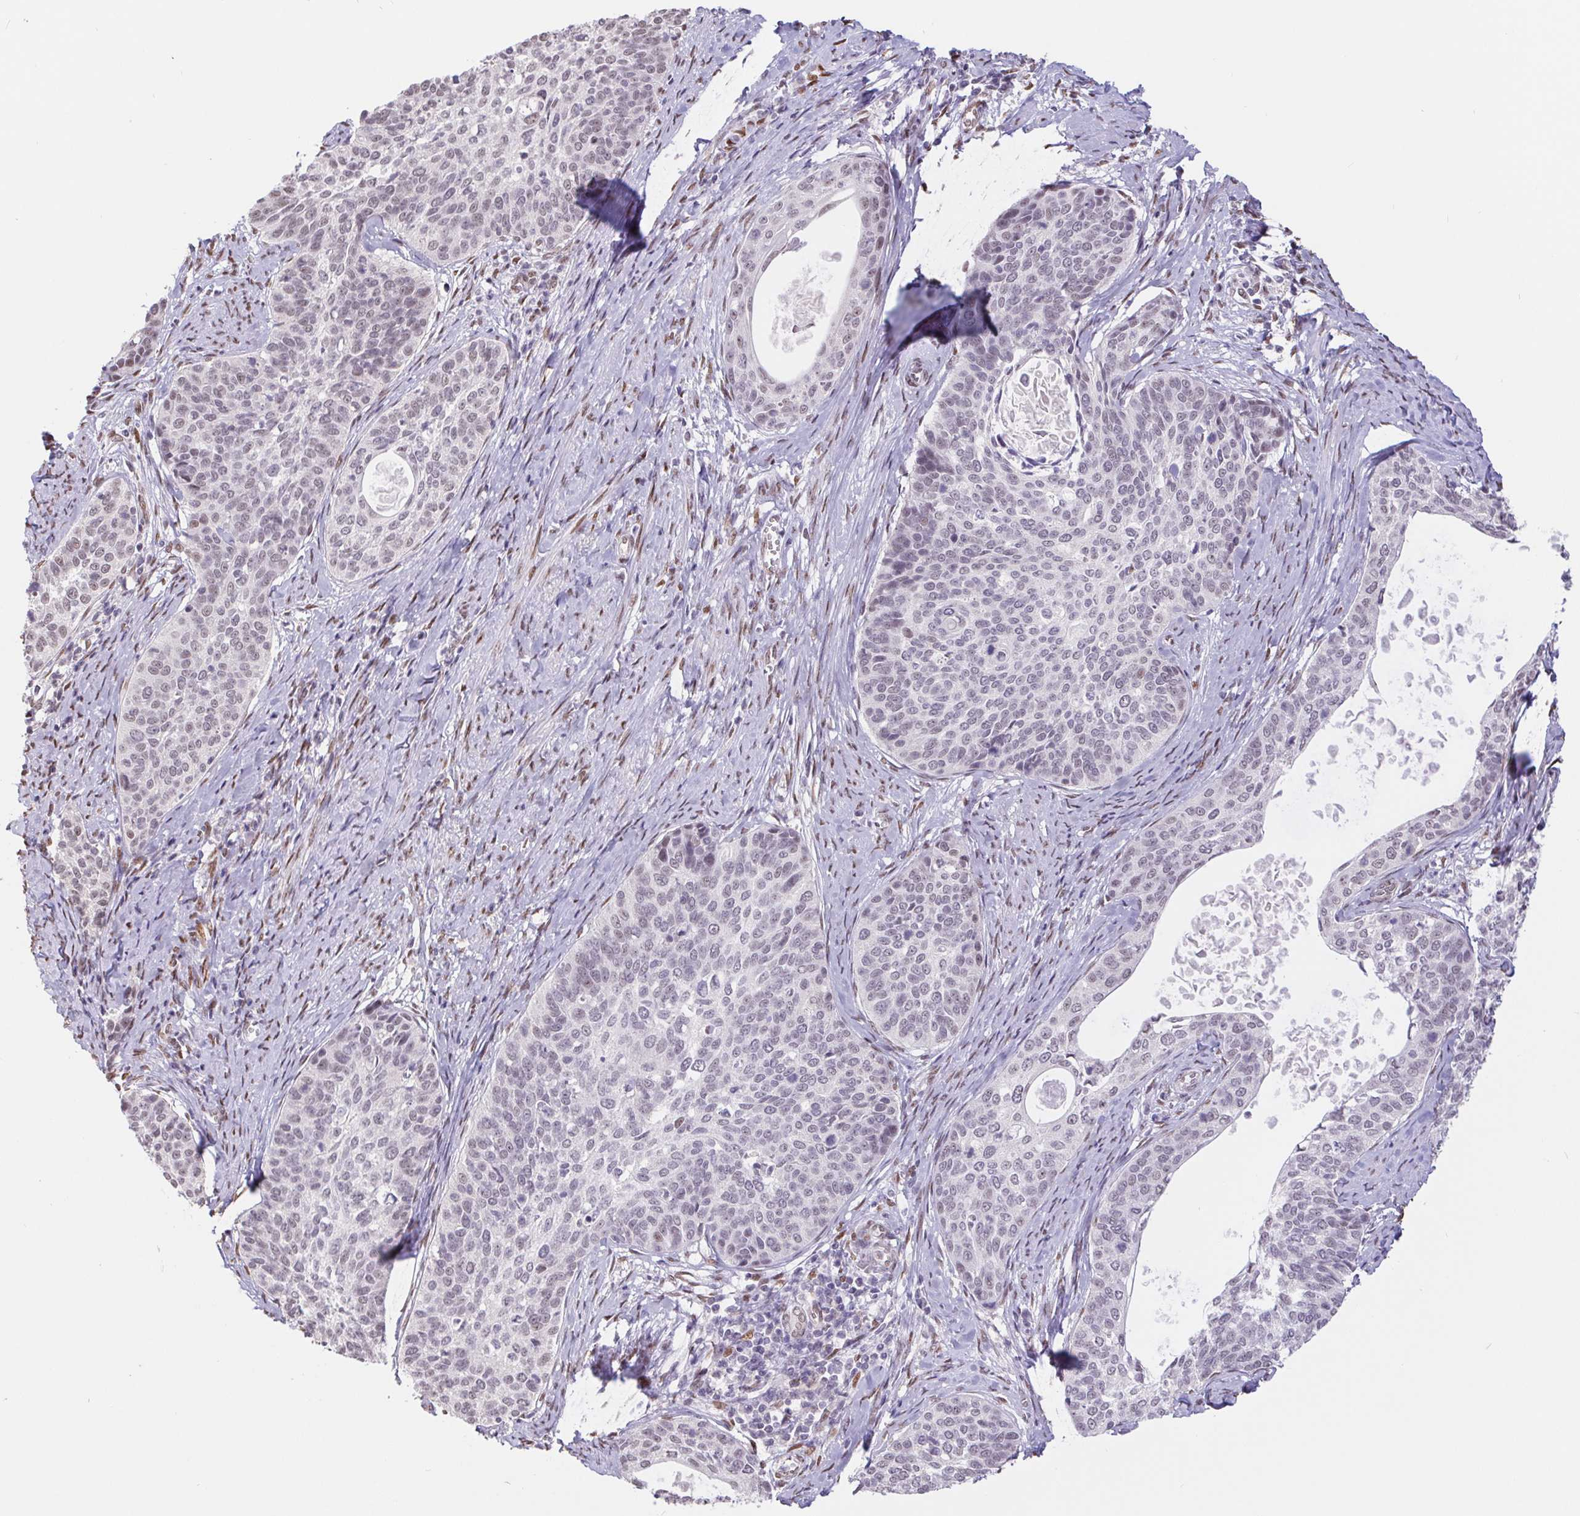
{"staining": {"intensity": "weak", "quantity": "<25%", "location": "nuclear"}, "tissue": "cervical cancer", "cell_type": "Tumor cells", "image_type": "cancer", "snomed": [{"axis": "morphology", "description": "Squamous cell carcinoma, NOS"}, {"axis": "topography", "description": "Cervix"}], "caption": "IHC of cervical squamous cell carcinoma exhibits no staining in tumor cells.", "gene": "CAND1", "patient": {"sex": "female", "age": 69}}